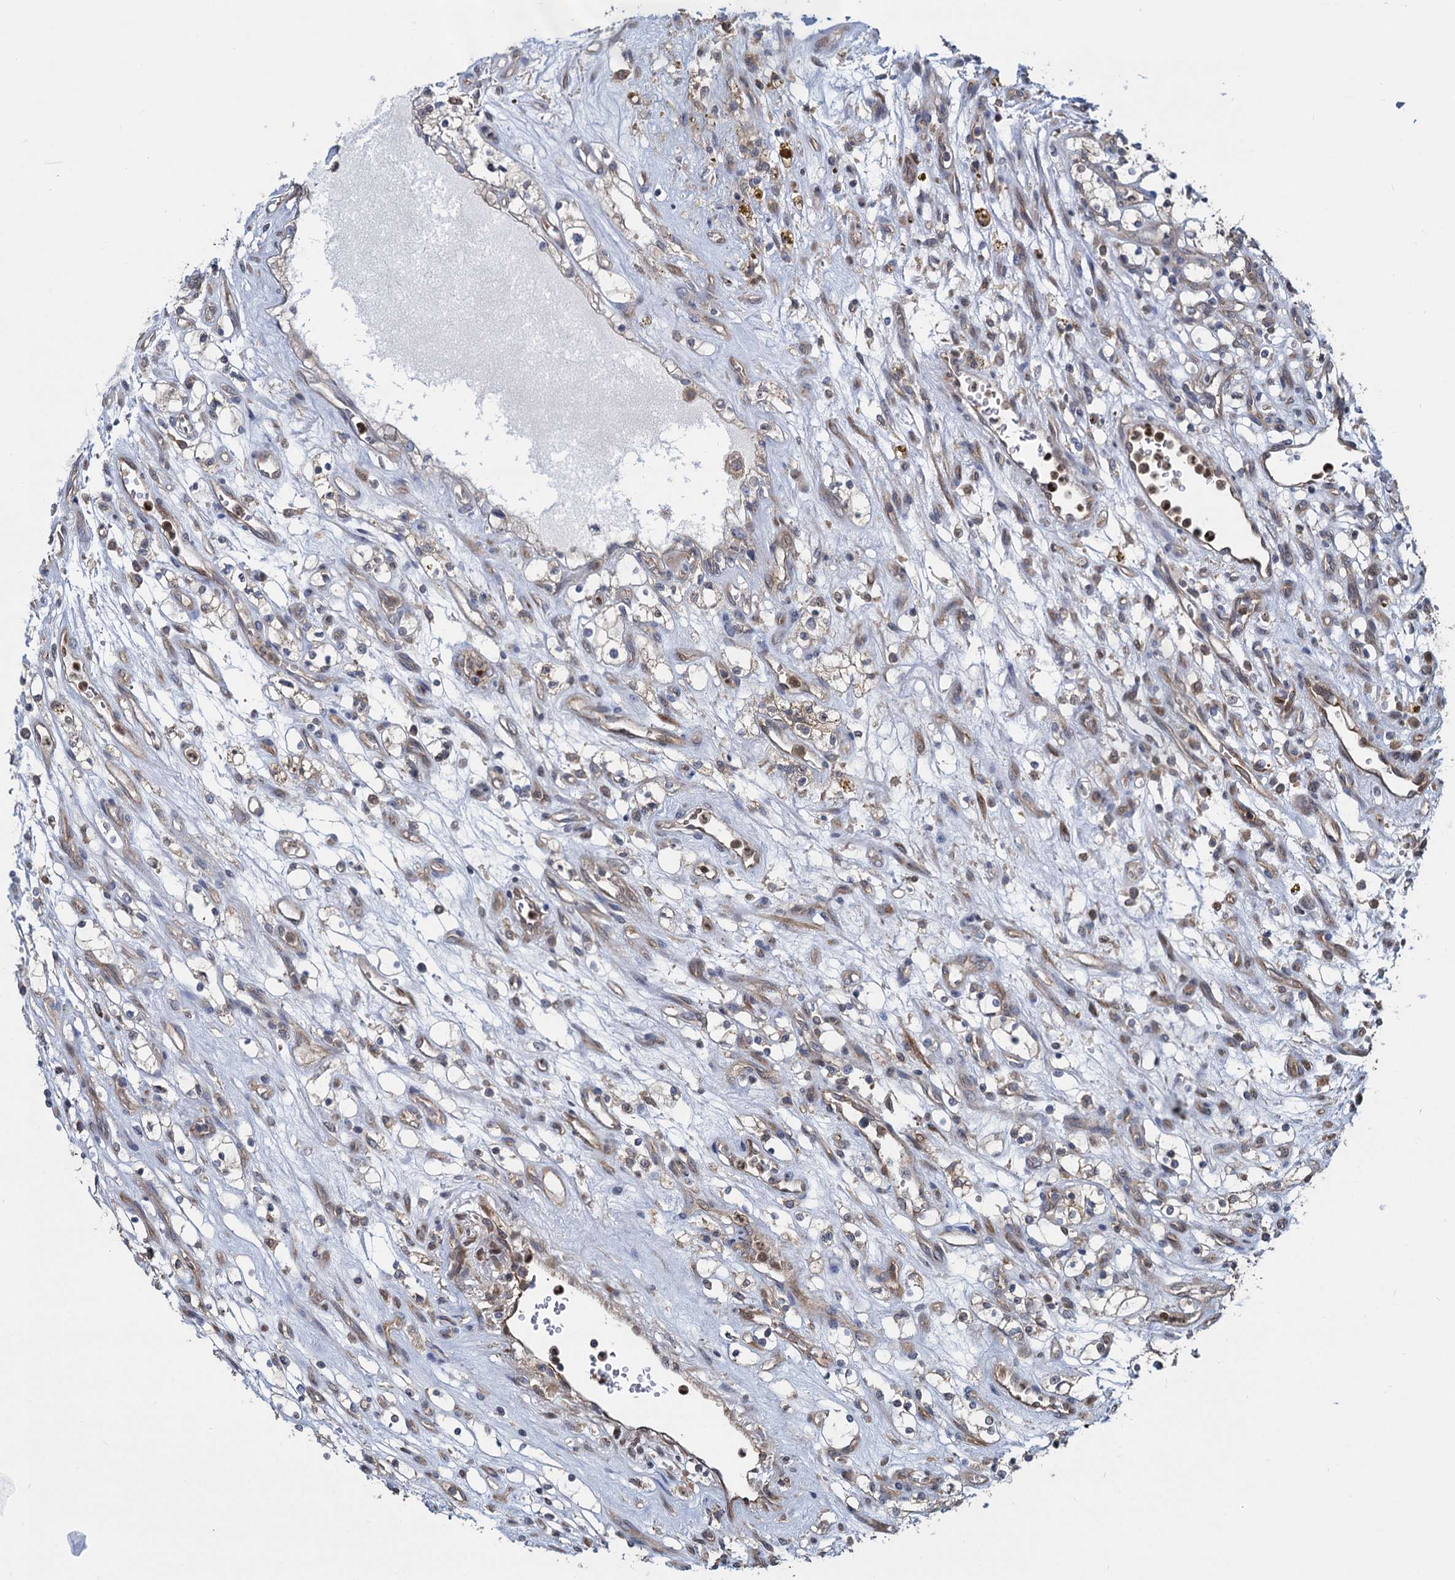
{"staining": {"intensity": "negative", "quantity": "none", "location": "none"}, "tissue": "renal cancer", "cell_type": "Tumor cells", "image_type": "cancer", "snomed": [{"axis": "morphology", "description": "Adenocarcinoma, NOS"}, {"axis": "topography", "description": "Kidney"}], "caption": "Immunohistochemical staining of renal cancer displays no significant expression in tumor cells.", "gene": "RNF125", "patient": {"sex": "female", "age": 69}}